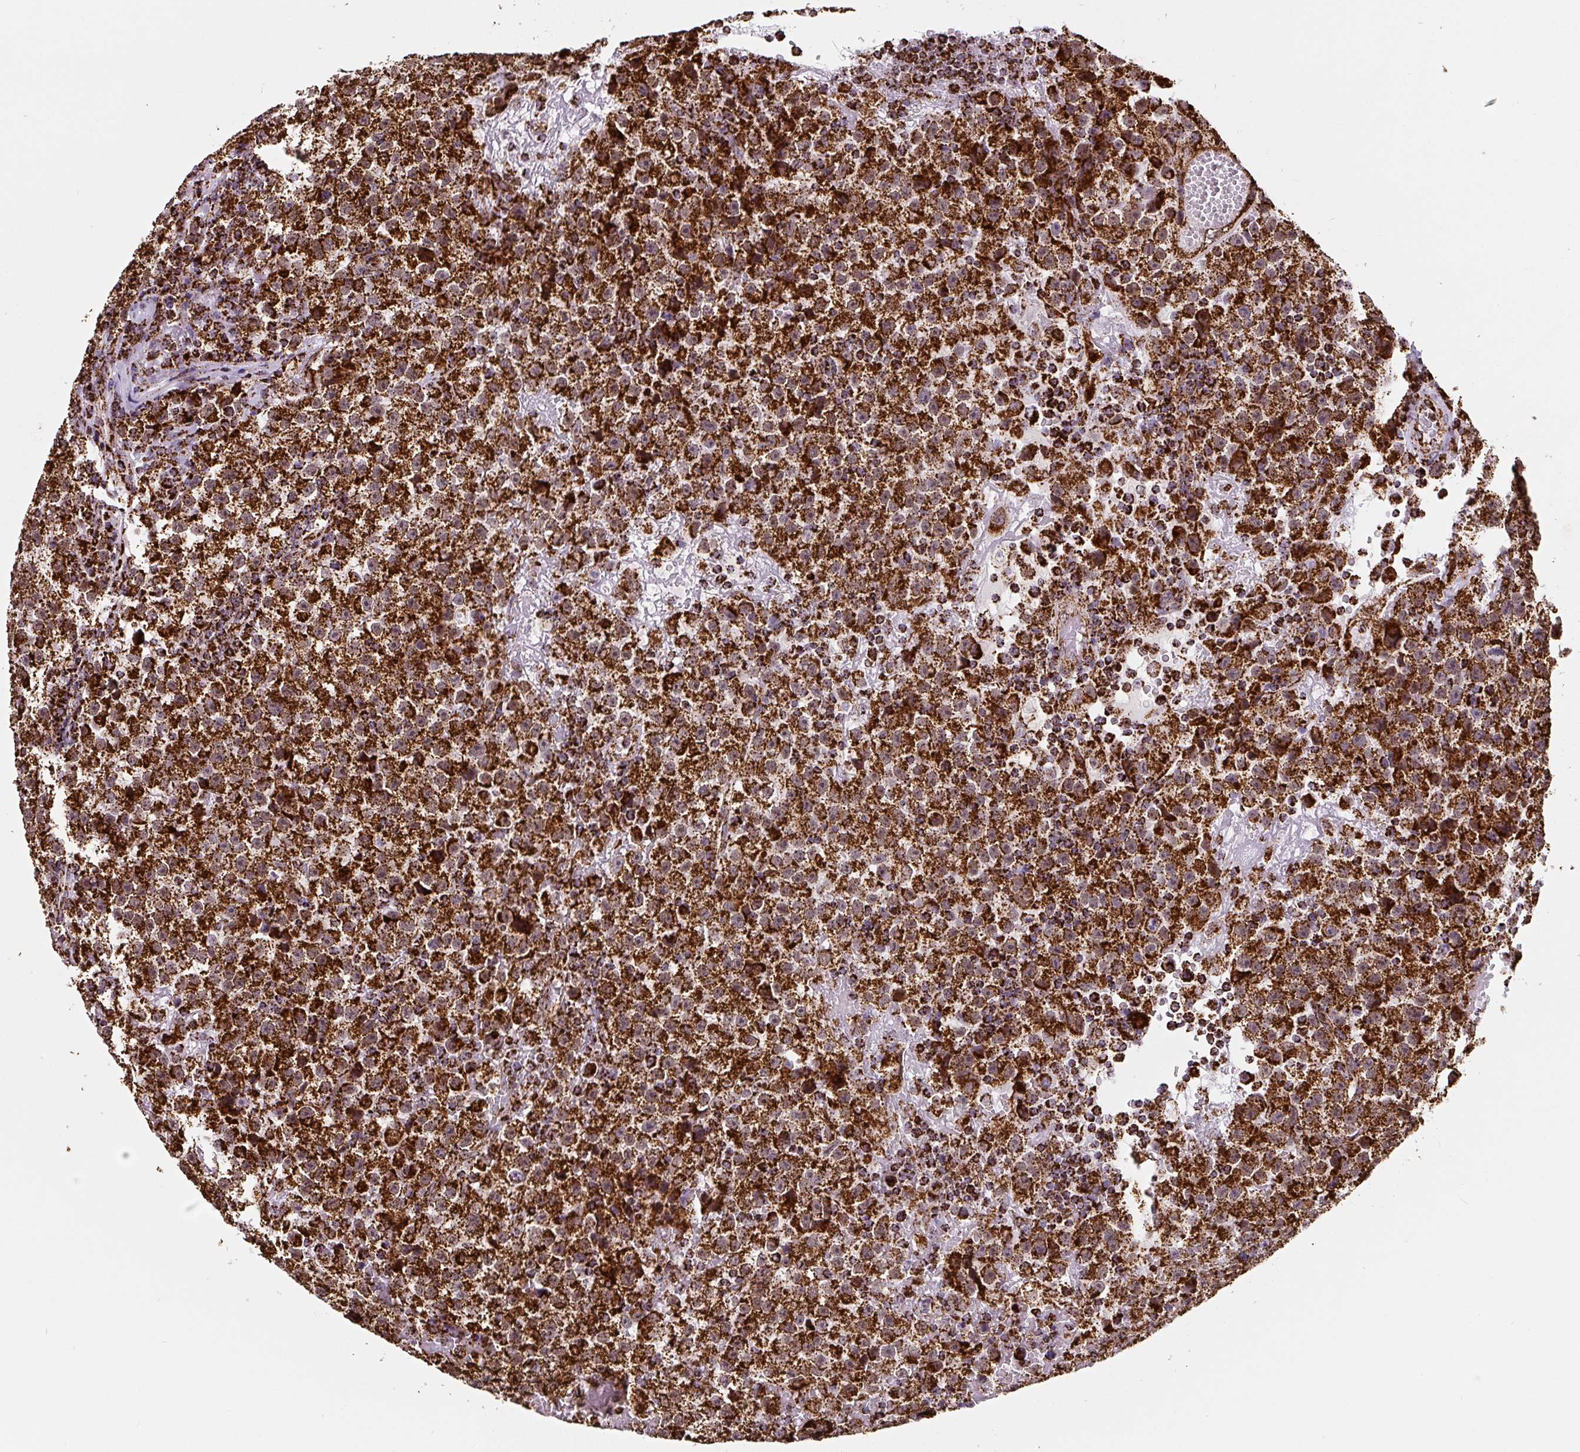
{"staining": {"intensity": "strong", "quantity": ">75%", "location": "cytoplasmic/membranous"}, "tissue": "testis cancer", "cell_type": "Tumor cells", "image_type": "cancer", "snomed": [{"axis": "morphology", "description": "Seminoma, NOS"}, {"axis": "topography", "description": "Testis"}], "caption": "A brown stain highlights strong cytoplasmic/membranous staining of a protein in seminoma (testis) tumor cells.", "gene": "ATP5F1A", "patient": {"sex": "male", "age": 22}}